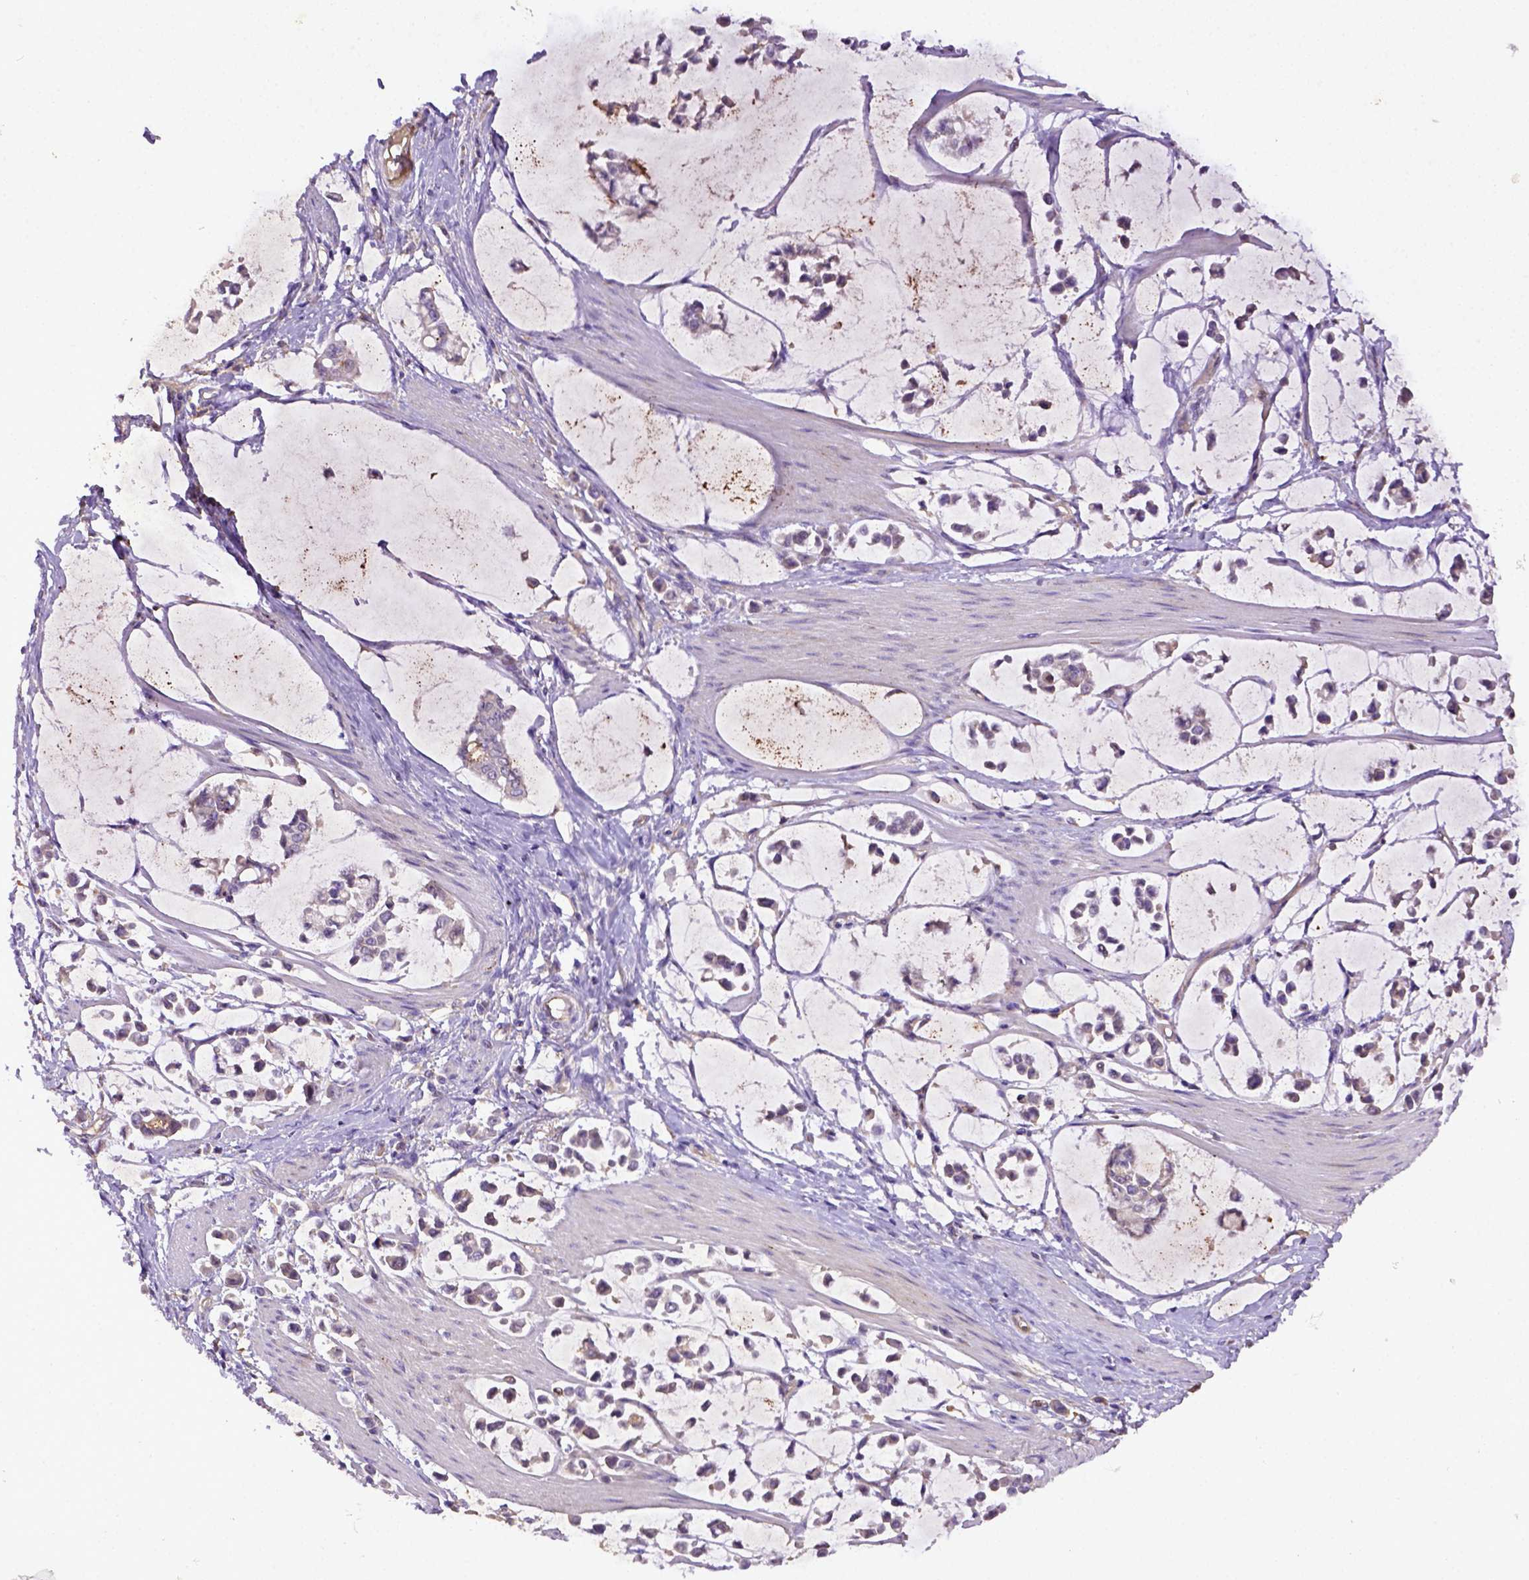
{"staining": {"intensity": "negative", "quantity": "none", "location": "none"}, "tissue": "stomach cancer", "cell_type": "Tumor cells", "image_type": "cancer", "snomed": [{"axis": "morphology", "description": "Adenocarcinoma, NOS"}, {"axis": "topography", "description": "Stomach"}], "caption": "Tumor cells show no significant protein expression in stomach cancer (adenocarcinoma).", "gene": "DEPDC1B", "patient": {"sex": "male", "age": 82}}